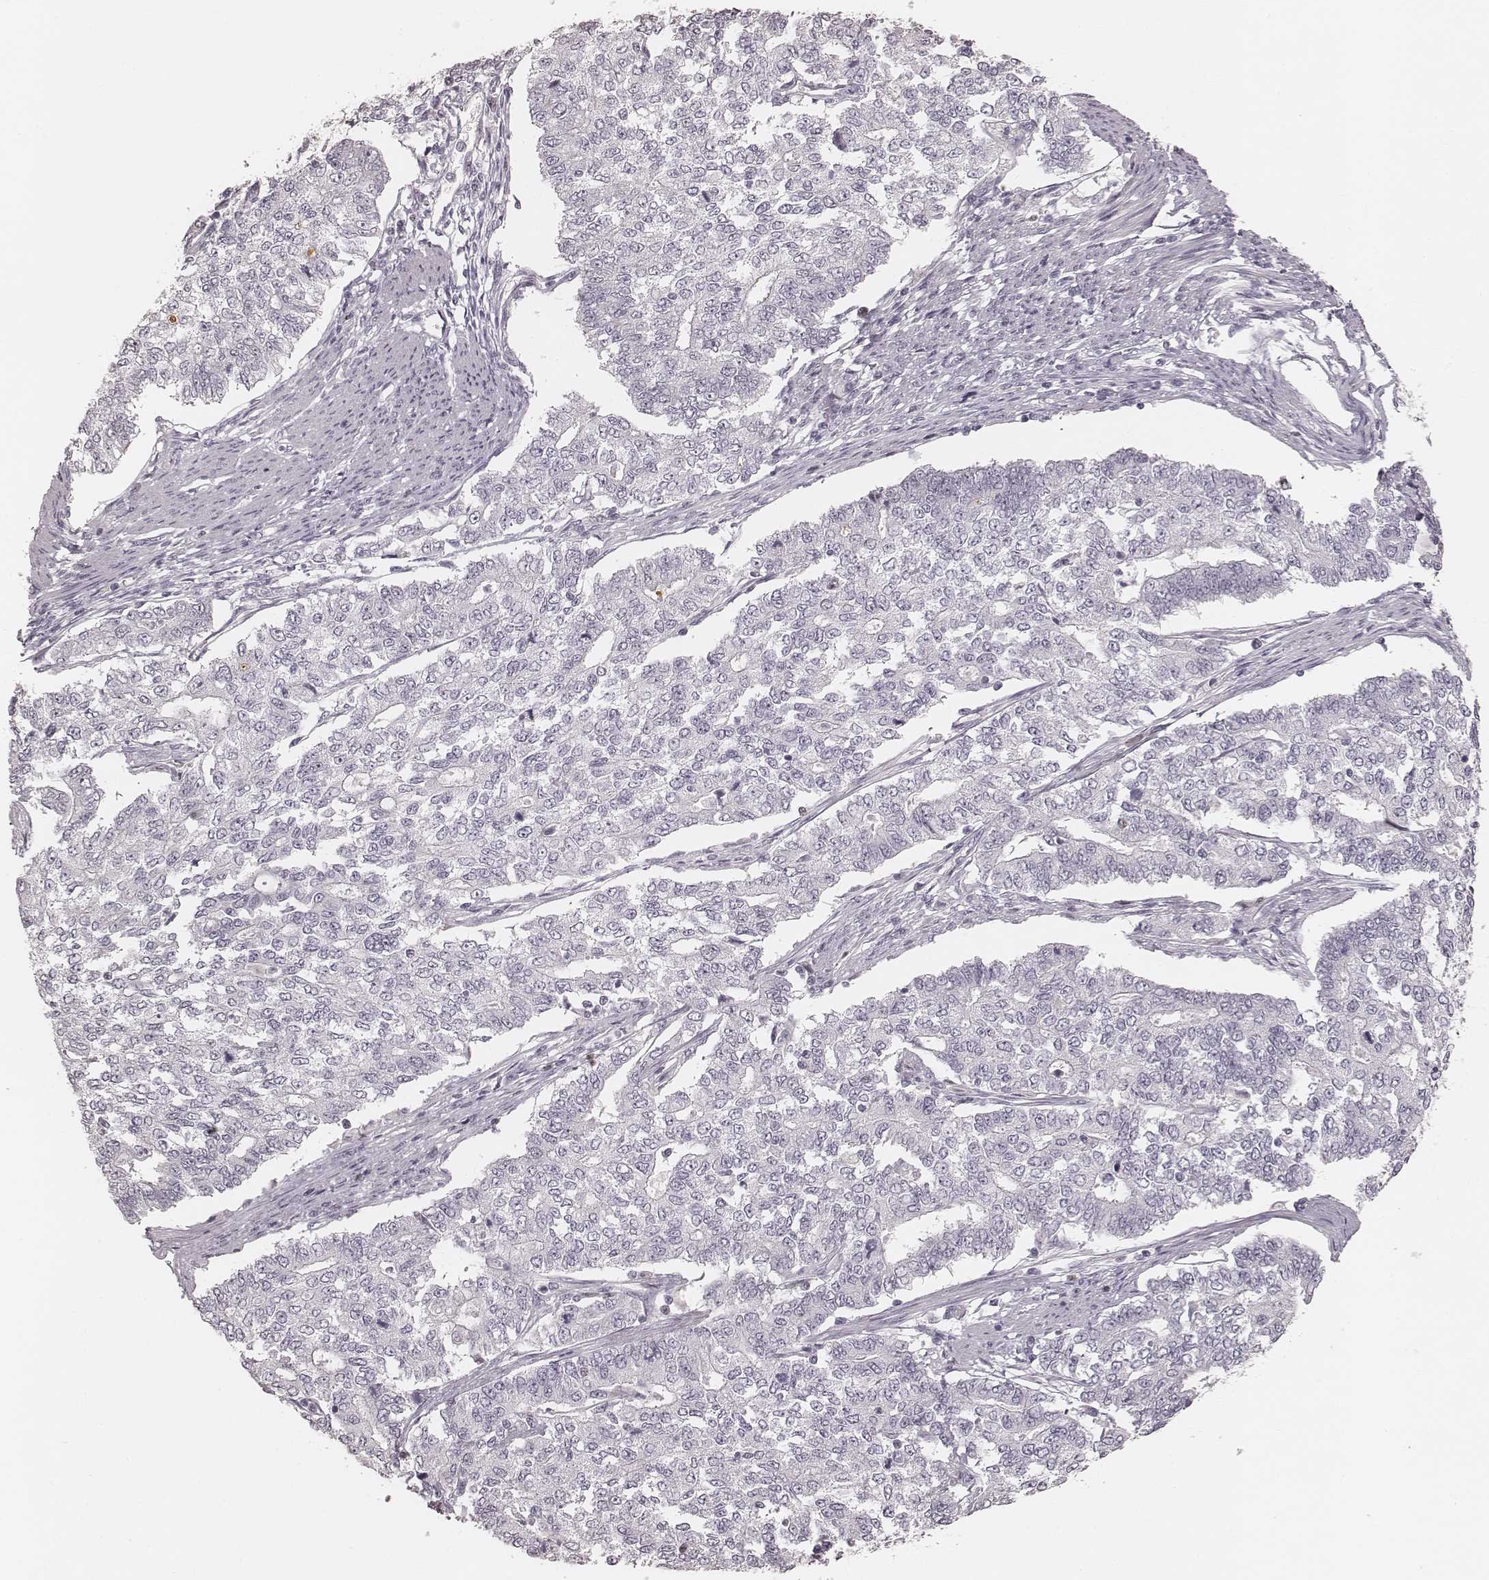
{"staining": {"intensity": "negative", "quantity": "none", "location": "none"}, "tissue": "endometrial cancer", "cell_type": "Tumor cells", "image_type": "cancer", "snomed": [{"axis": "morphology", "description": "Adenocarcinoma, NOS"}, {"axis": "topography", "description": "Uterus"}], "caption": "This photomicrograph is of adenocarcinoma (endometrial) stained with IHC to label a protein in brown with the nuclei are counter-stained blue. There is no expression in tumor cells.", "gene": "TEX37", "patient": {"sex": "female", "age": 59}}